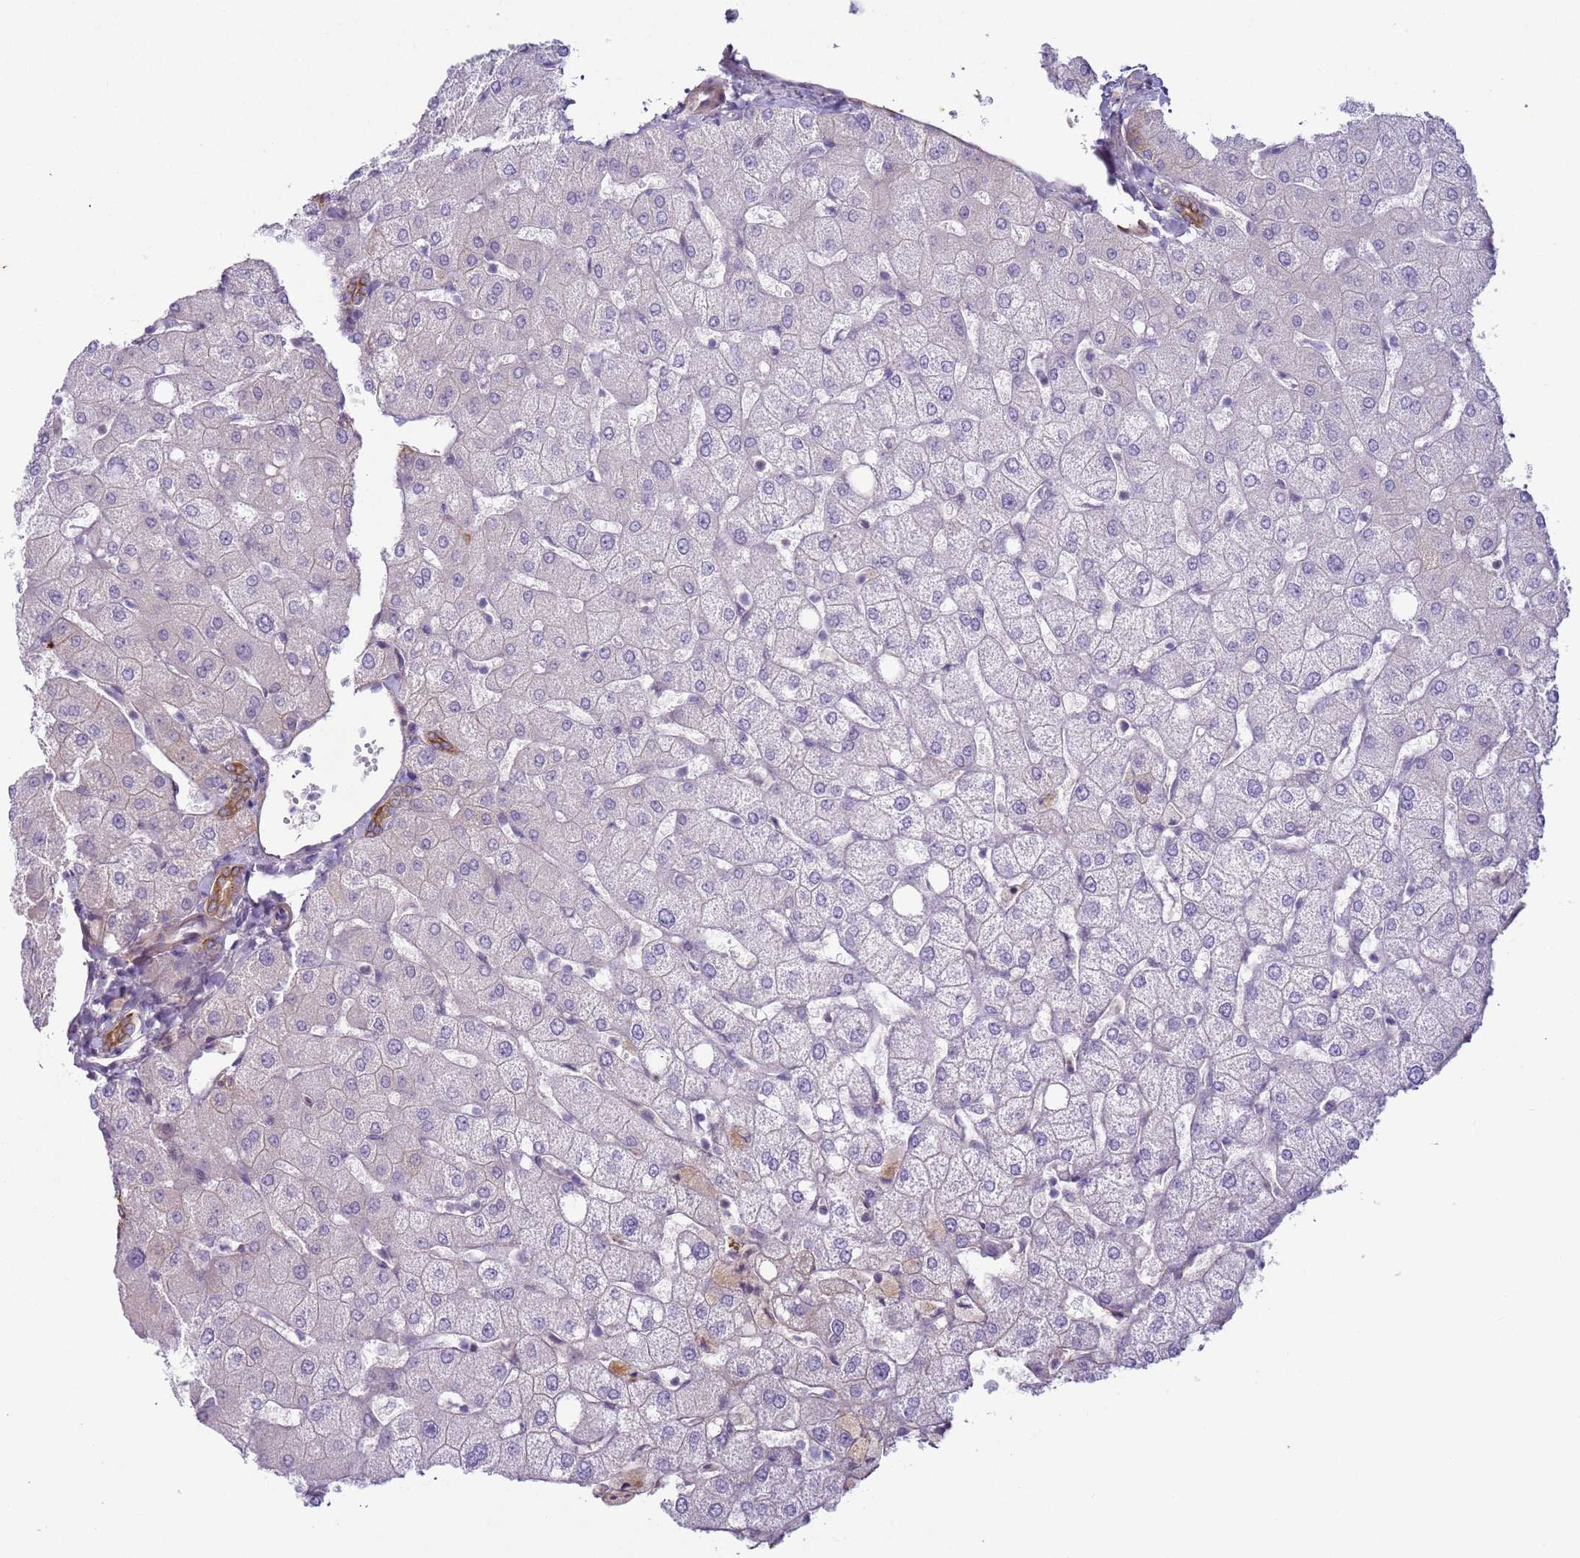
{"staining": {"intensity": "moderate", "quantity": ">75%", "location": "cytoplasmic/membranous"}, "tissue": "liver", "cell_type": "Cholangiocytes", "image_type": "normal", "snomed": [{"axis": "morphology", "description": "Normal tissue, NOS"}, {"axis": "topography", "description": "Liver"}], "caption": "Immunohistochemistry histopathology image of unremarkable liver: liver stained using immunohistochemistry reveals medium levels of moderate protein expression localized specifically in the cytoplasmic/membranous of cholangiocytes, appearing as a cytoplasmic/membranous brown color.", "gene": "NPAP1", "patient": {"sex": "female", "age": 54}}